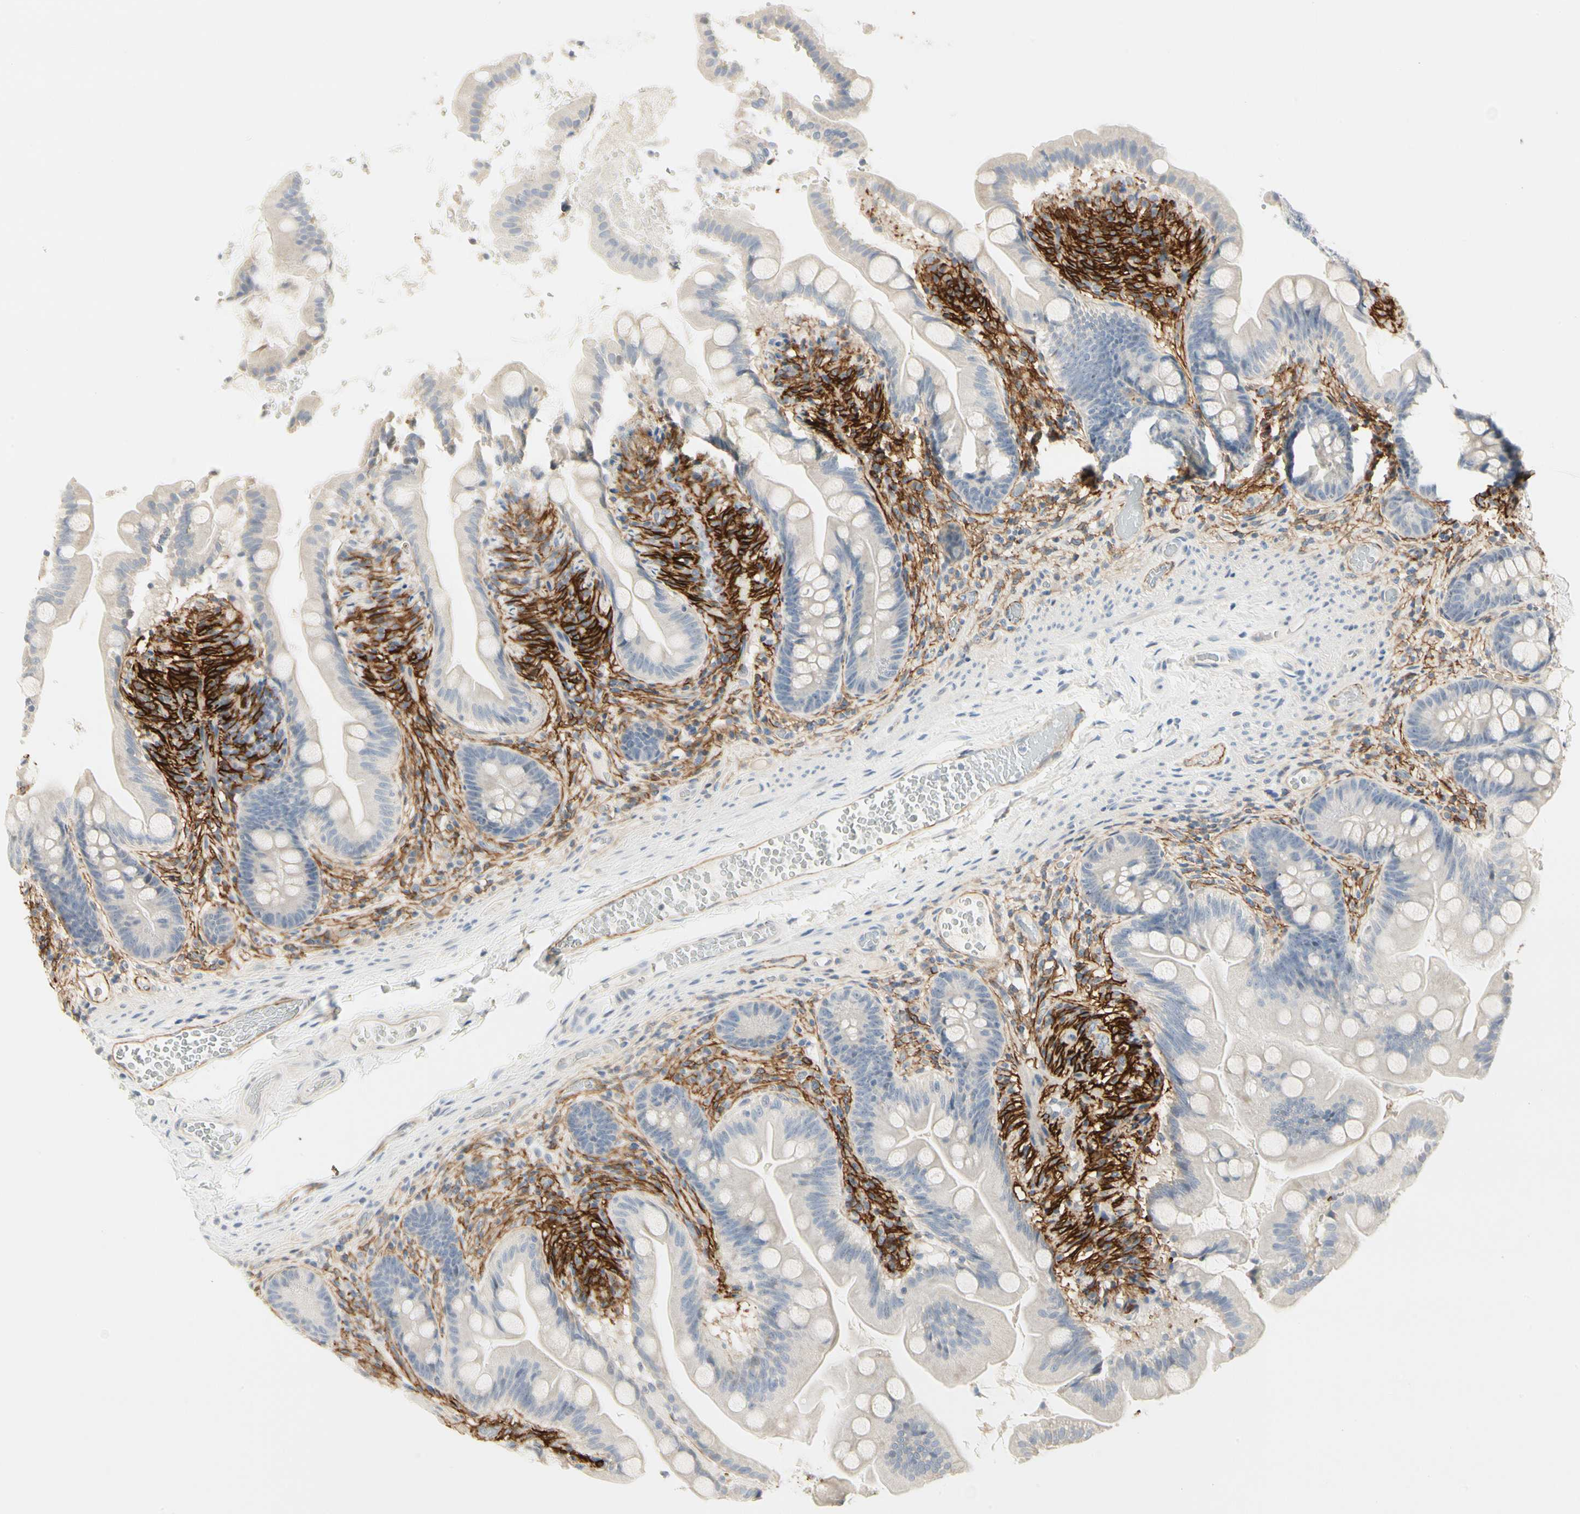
{"staining": {"intensity": "negative", "quantity": "none", "location": "none"}, "tissue": "small intestine", "cell_type": "Glandular cells", "image_type": "normal", "snomed": [{"axis": "morphology", "description": "Normal tissue, NOS"}, {"axis": "topography", "description": "Small intestine"}], "caption": "This is a histopathology image of IHC staining of normal small intestine, which shows no staining in glandular cells.", "gene": "GGT5", "patient": {"sex": "female", "age": 56}}